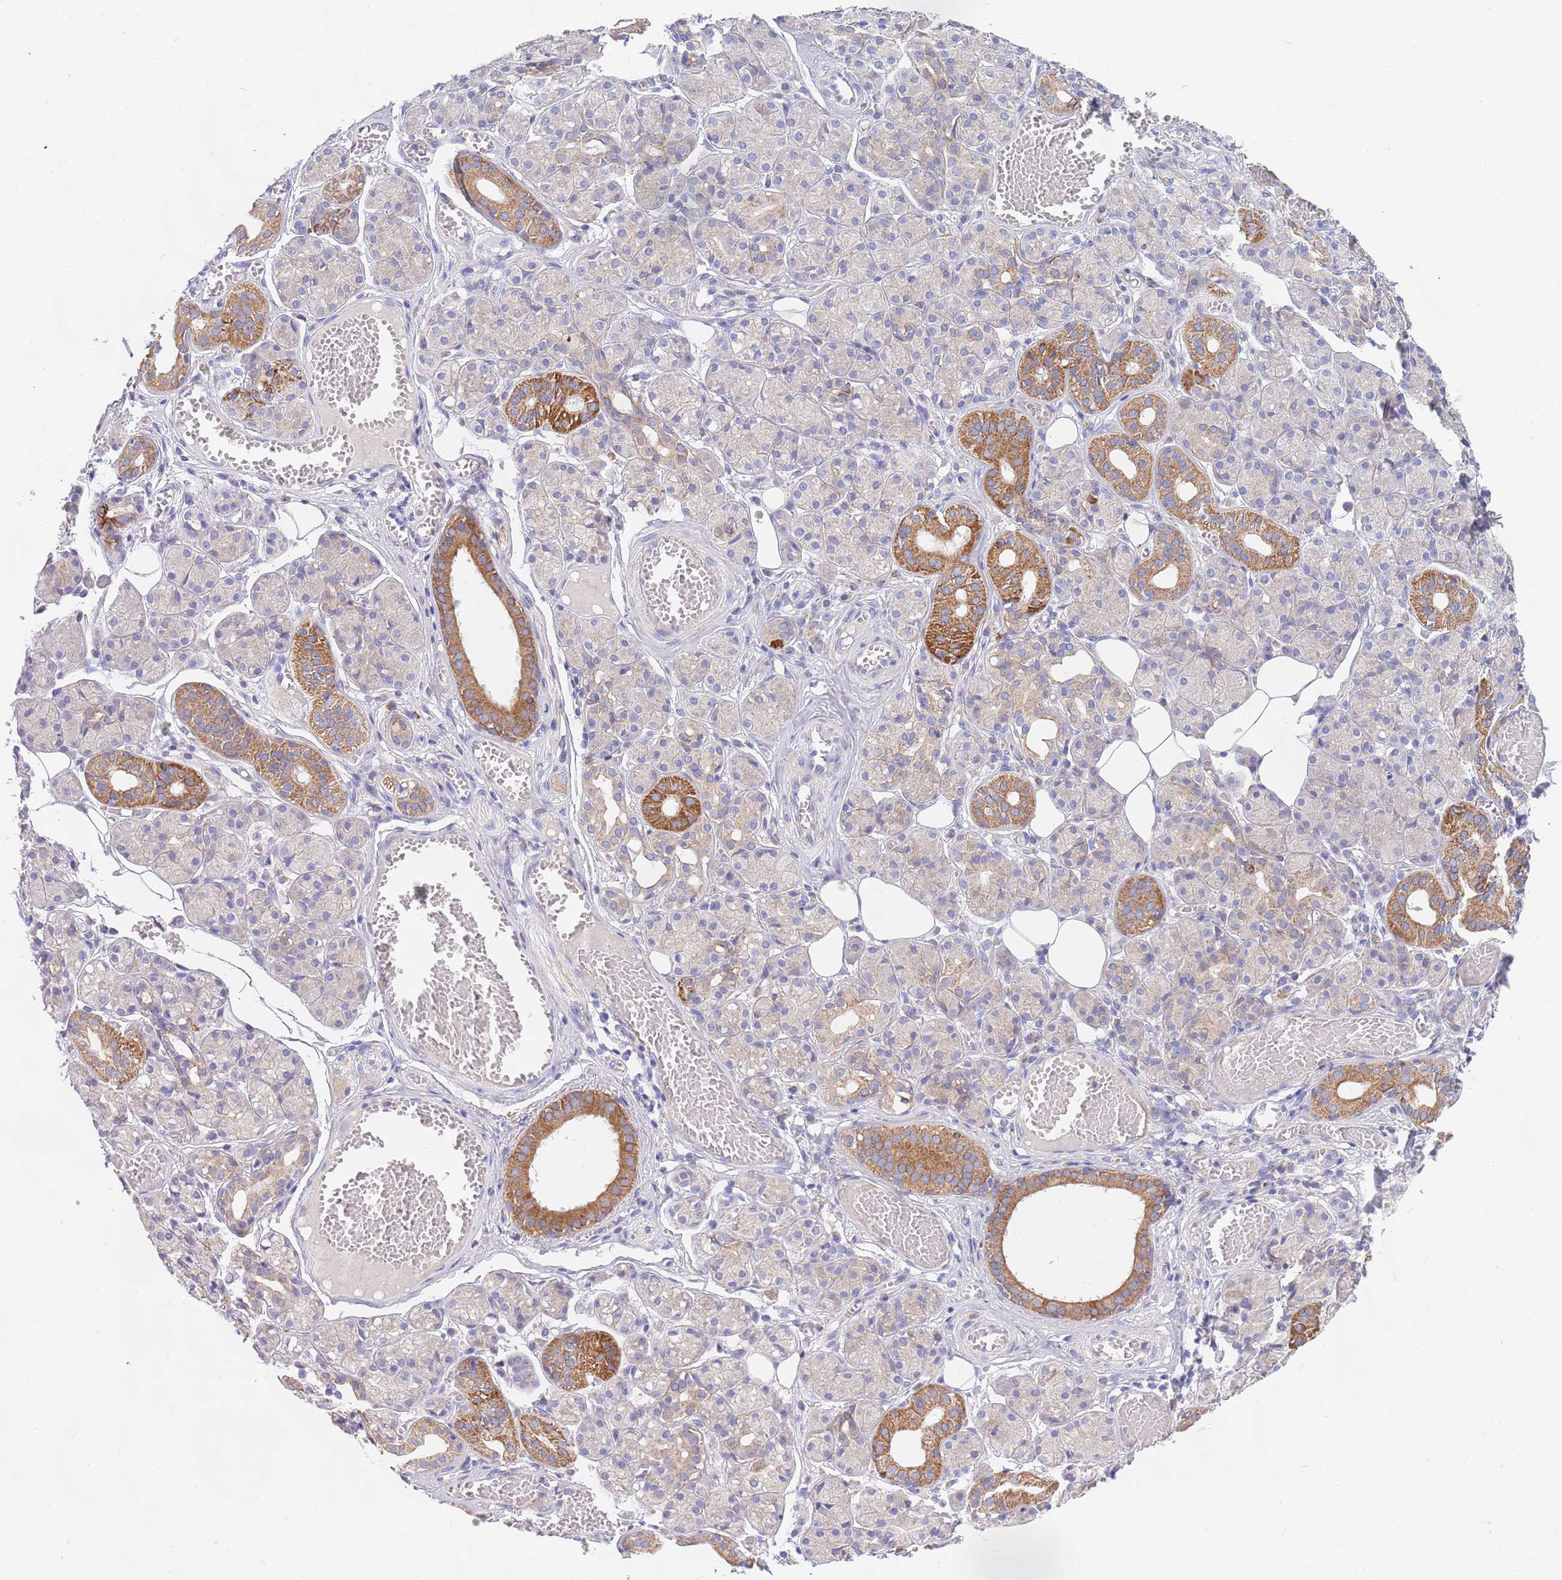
{"staining": {"intensity": "moderate", "quantity": "<25%", "location": "cytoplasmic/membranous"}, "tissue": "salivary gland", "cell_type": "Glandular cells", "image_type": "normal", "snomed": [{"axis": "morphology", "description": "Normal tissue, NOS"}, {"axis": "topography", "description": "Salivary gland"}], "caption": "Brown immunohistochemical staining in benign salivary gland displays moderate cytoplasmic/membranous staining in approximately <25% of glandular cells. (IHC, brightfield microscopy, high magnification).", "gene": "EMC8", "patient": {"sex": "male", "age": 63}}